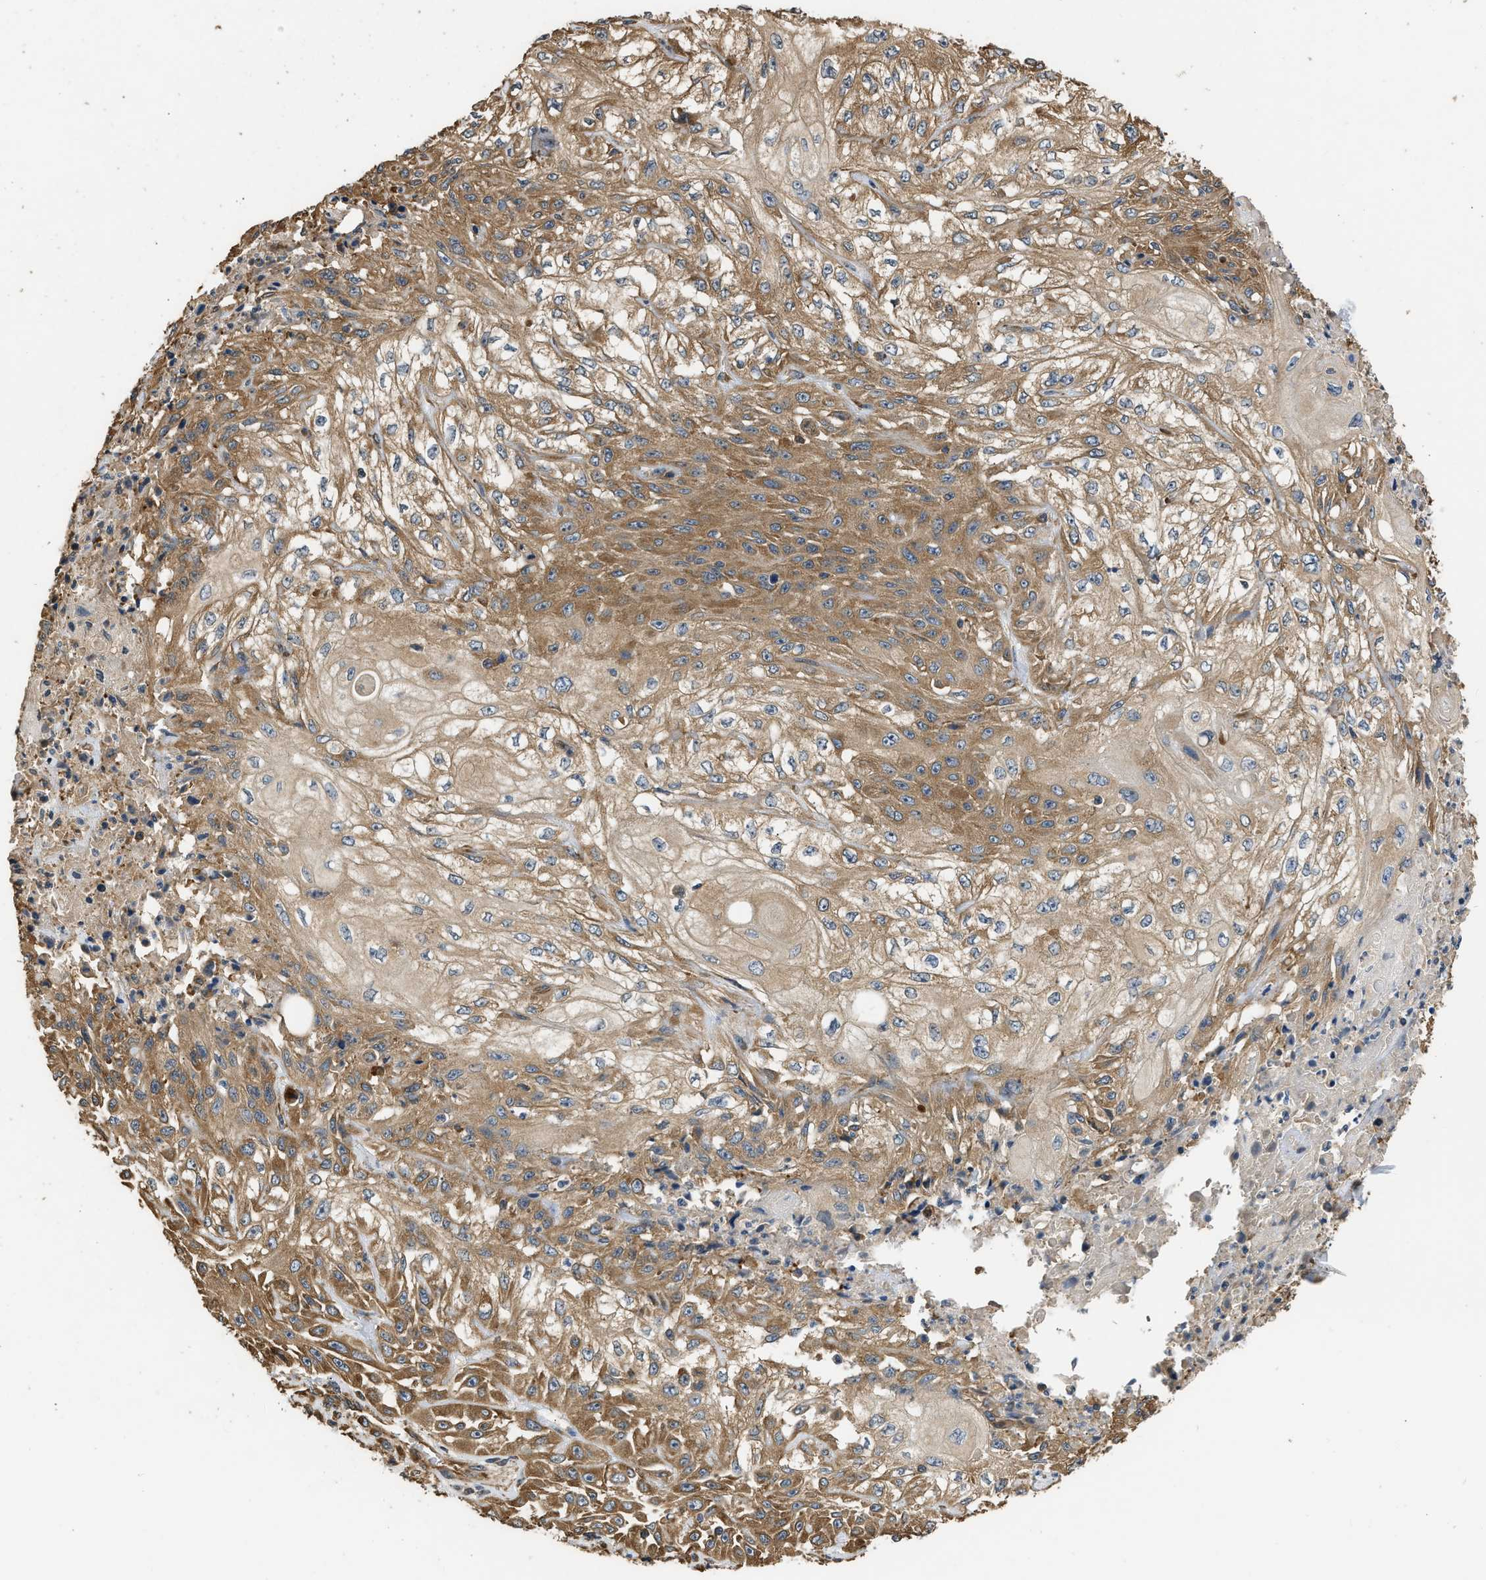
{"staining": {"intensity": "moderate", "quantity": ">75%", "location": "cytoplasmic/membranous"}, "tissue": "skin cancer", "cell_type": "Tumor cells", "image_type": "cancer", "snomed": [{"axis": "morphology", "description": "Squamous cell carcinoma, NOS"}, {"axis": "morphology", "description": "Squamous cell carcinoma, metastatic, NOS"}, {"axis": "topography", "description": "Skin"}, {"axis": "topography", "description": "Lymph node"}], "caption": "Immunohistochemical staining of human skin metastatic squamous cell carcinoma shows medium levels of moderate cytoplasmic/membranous protein staining in approximately >75% of tumor cells.", "gene": "SLC36A4", "patient": {"sex": "male", "age": 75}}